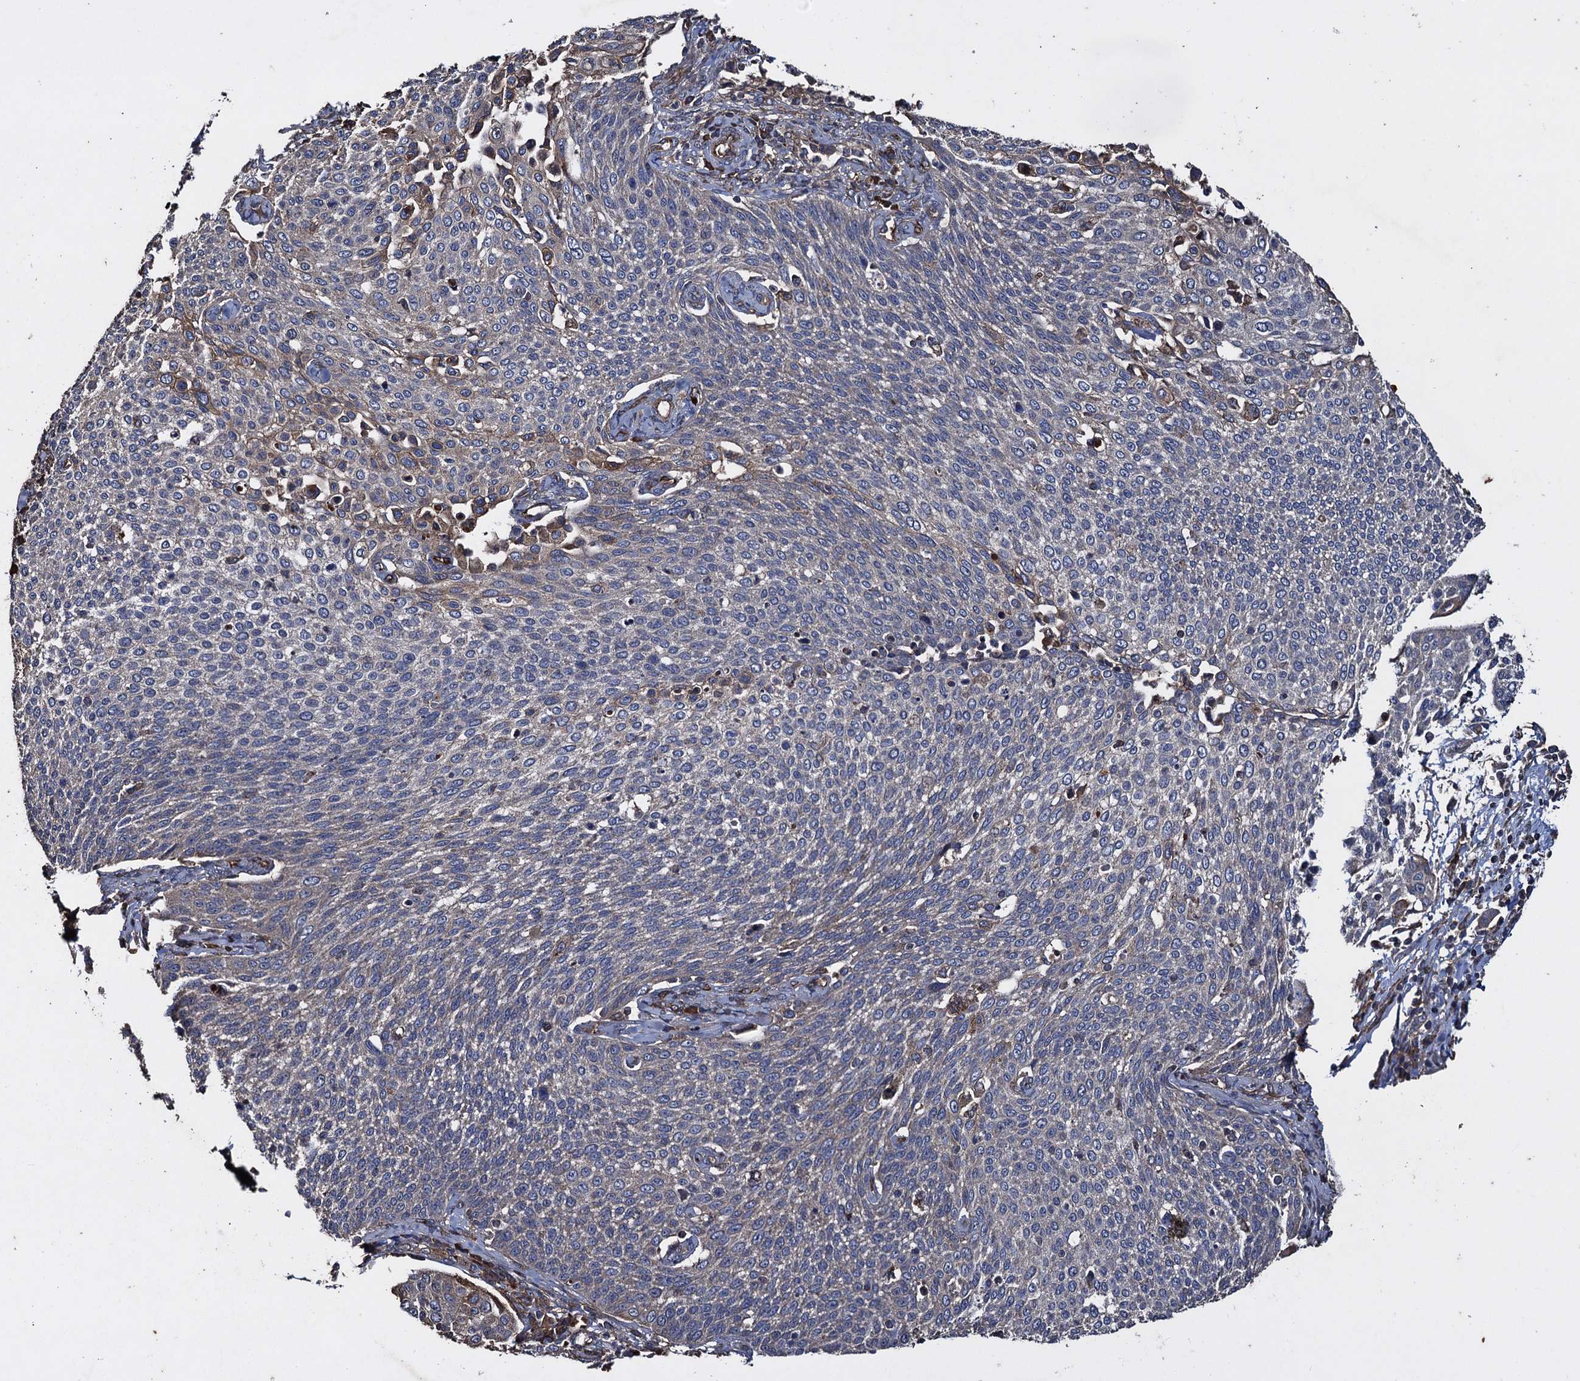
{"staining": {"intensity": "moderate", "quantity": "<25%", "location": "cytoplasmic/membranous"}, "tissue": "cervical cancer", "cell_type": "Tumor cells", "image_type": "cancer", "snomed": [{"axis": "morphology", "description": "Squamous cell carcinoma, NOS"}, {"axis": "topography", "description": "Cervix"}], "caption": "Cervical cancer stained for a protein (brown) shows moderate cytoplasmic/membranous positive positivity in about <25% of tumor cells.", "gene": "TXNDC11", "patient": {"sex": "female", "age": 34}}